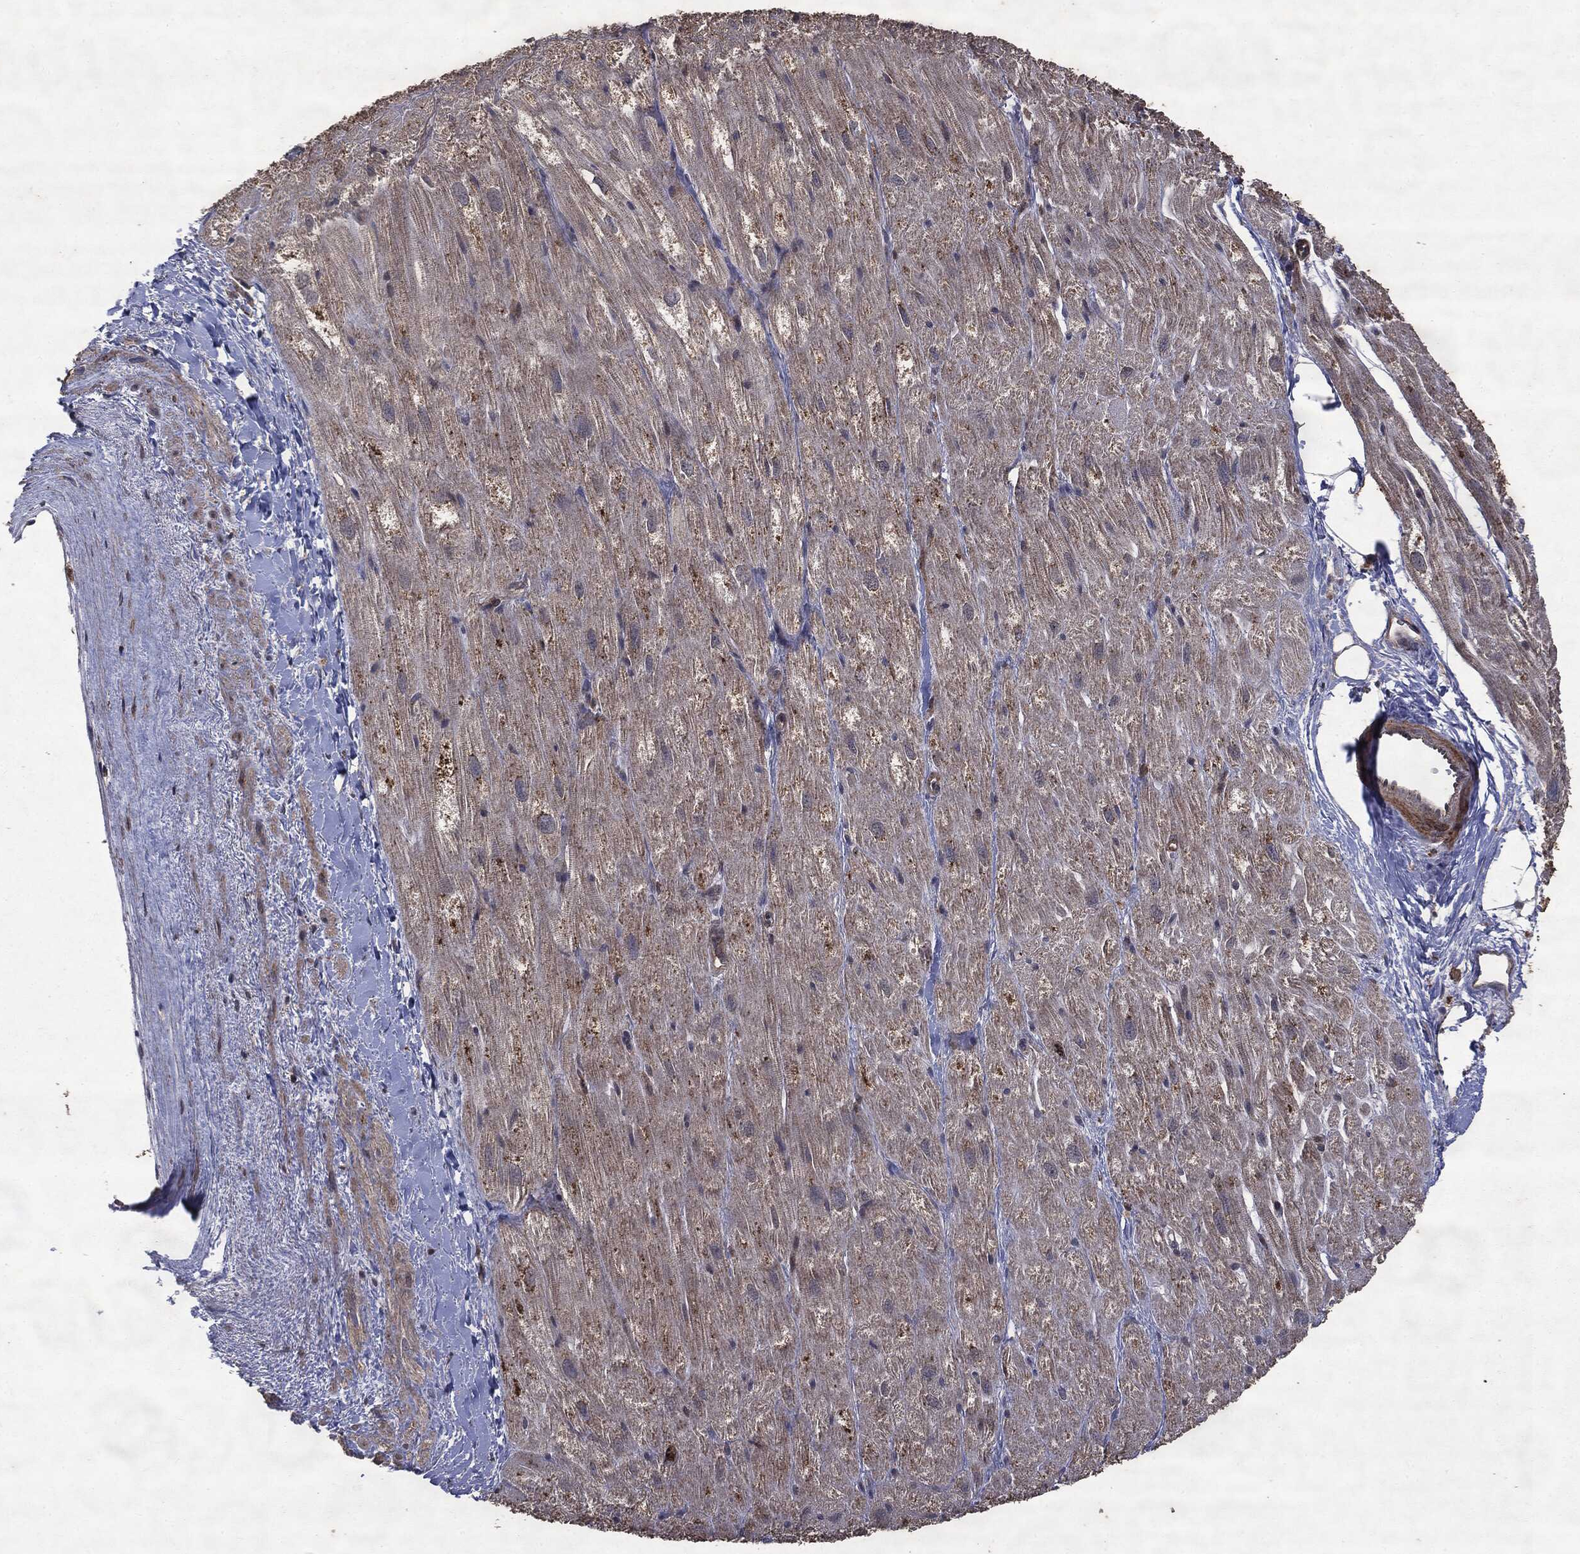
{"staining": {"intensity": "negative", "quantity": "none", "location": "none"}, "tissue": "heart muscle", "cell_type": "Cardiomyocytes", "image_type": "normal", "snomed": [{"axis": "morphology", "description": "Normal tissue, NOS"}, {"axis": "topography", "description": "Heart"}], "caption": "Image shows no protein staining in cardiomyocytes of benign heart muscle.", "gene": "PTEN", "patient": {"sex": "male", "age": 62}}